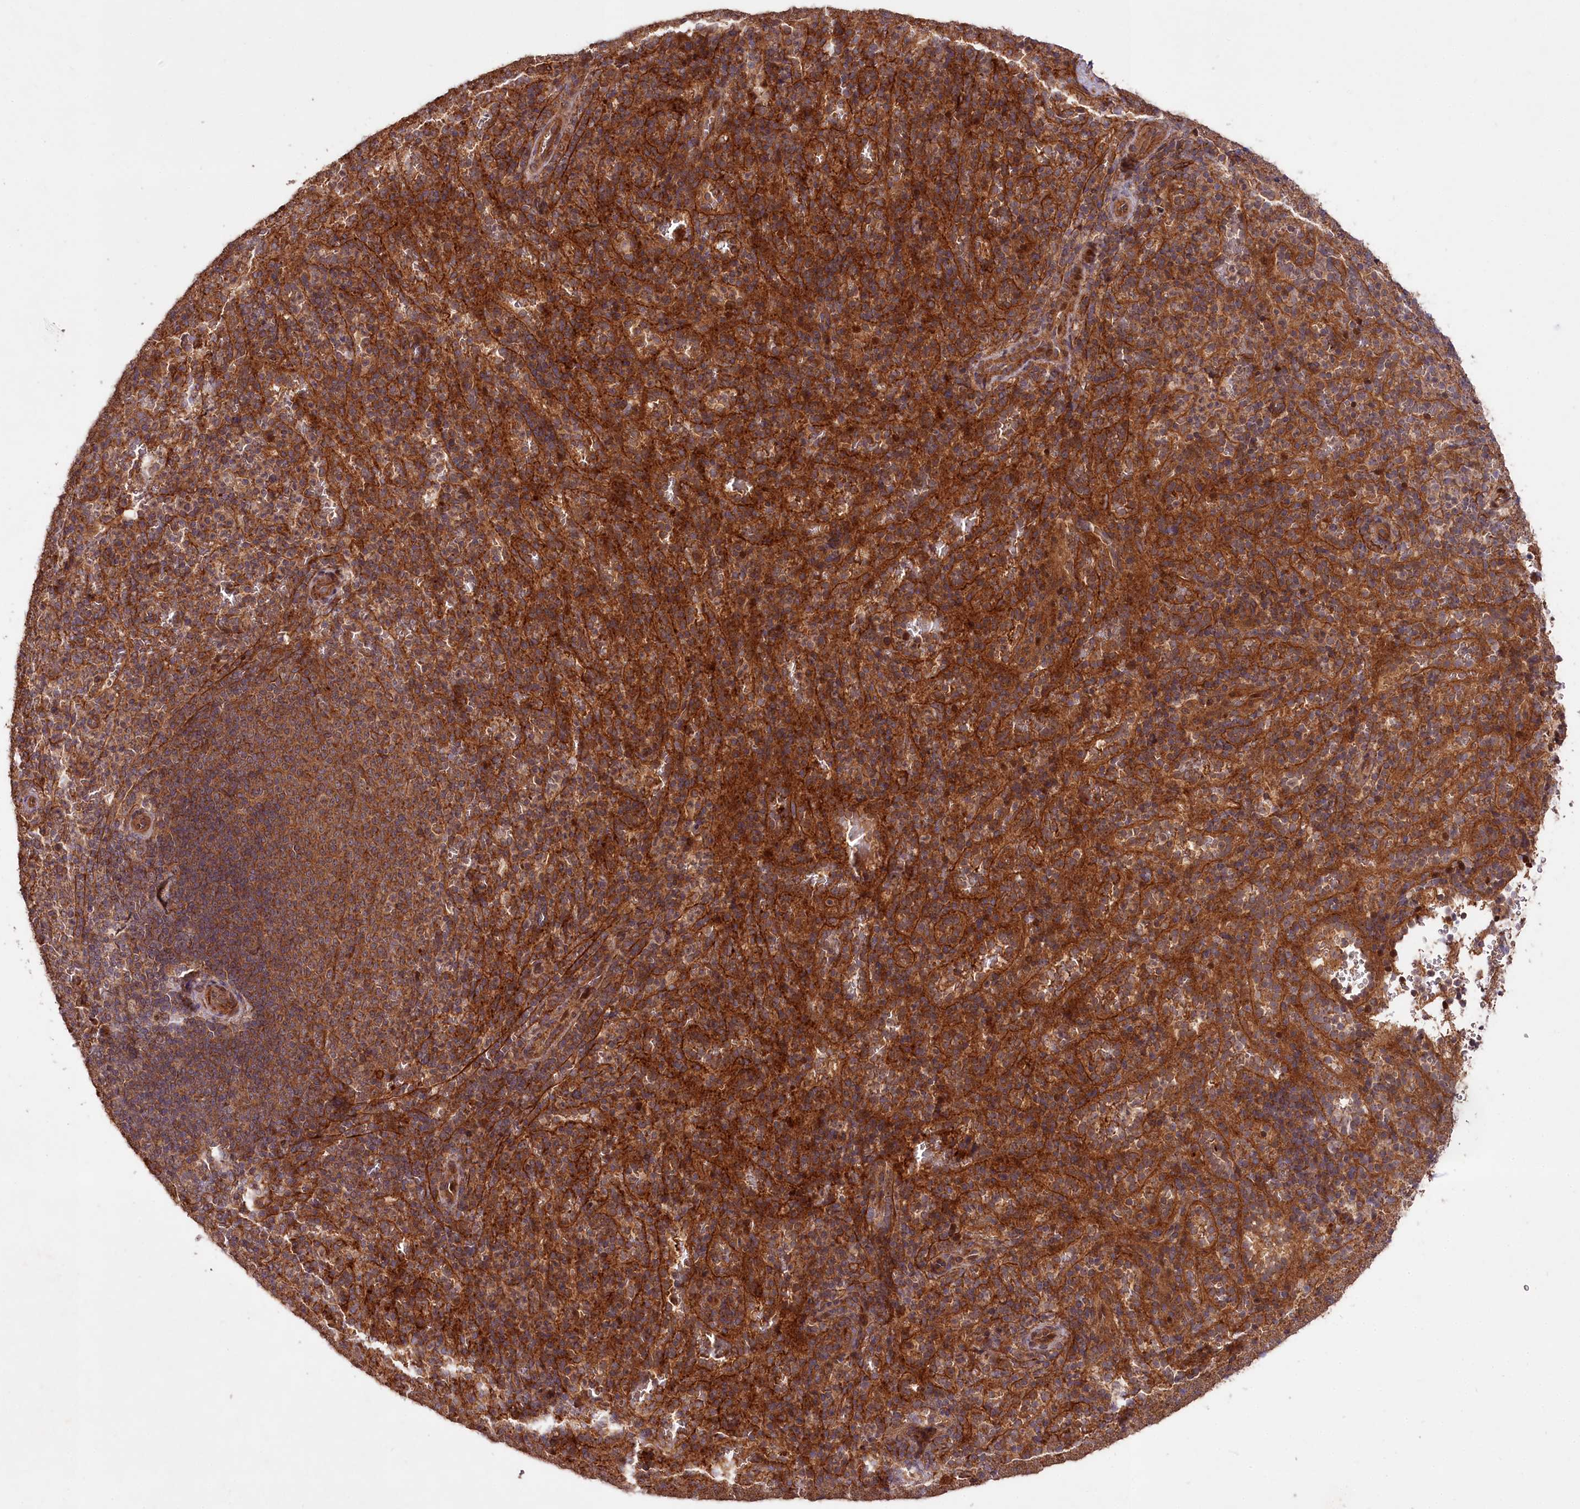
{"staining": {"intensity": "strong", "quantity": ">75%", "location": "cytoplasmic/membranous"}, "tissue": "spleen", "cell_type": "Cells in red pulp", "image_type": "normal", "snomed": [{"axis": "morphology", "description": "Normal tissue, NOS"}, {"axis": "topography", "description": "Spleen"}], "caption": "The micrograph displays a brown stain indicating the presence of a protein in the cytoplasmic/membranous of cells in red pulp in spleen. The protein is stained brown, and the nuclei are stained in blue (DAB IHC with brightfield microscopy, high magnification).", "gene": "NEDD1", "patient": {"sex": "female", "age": 21}}